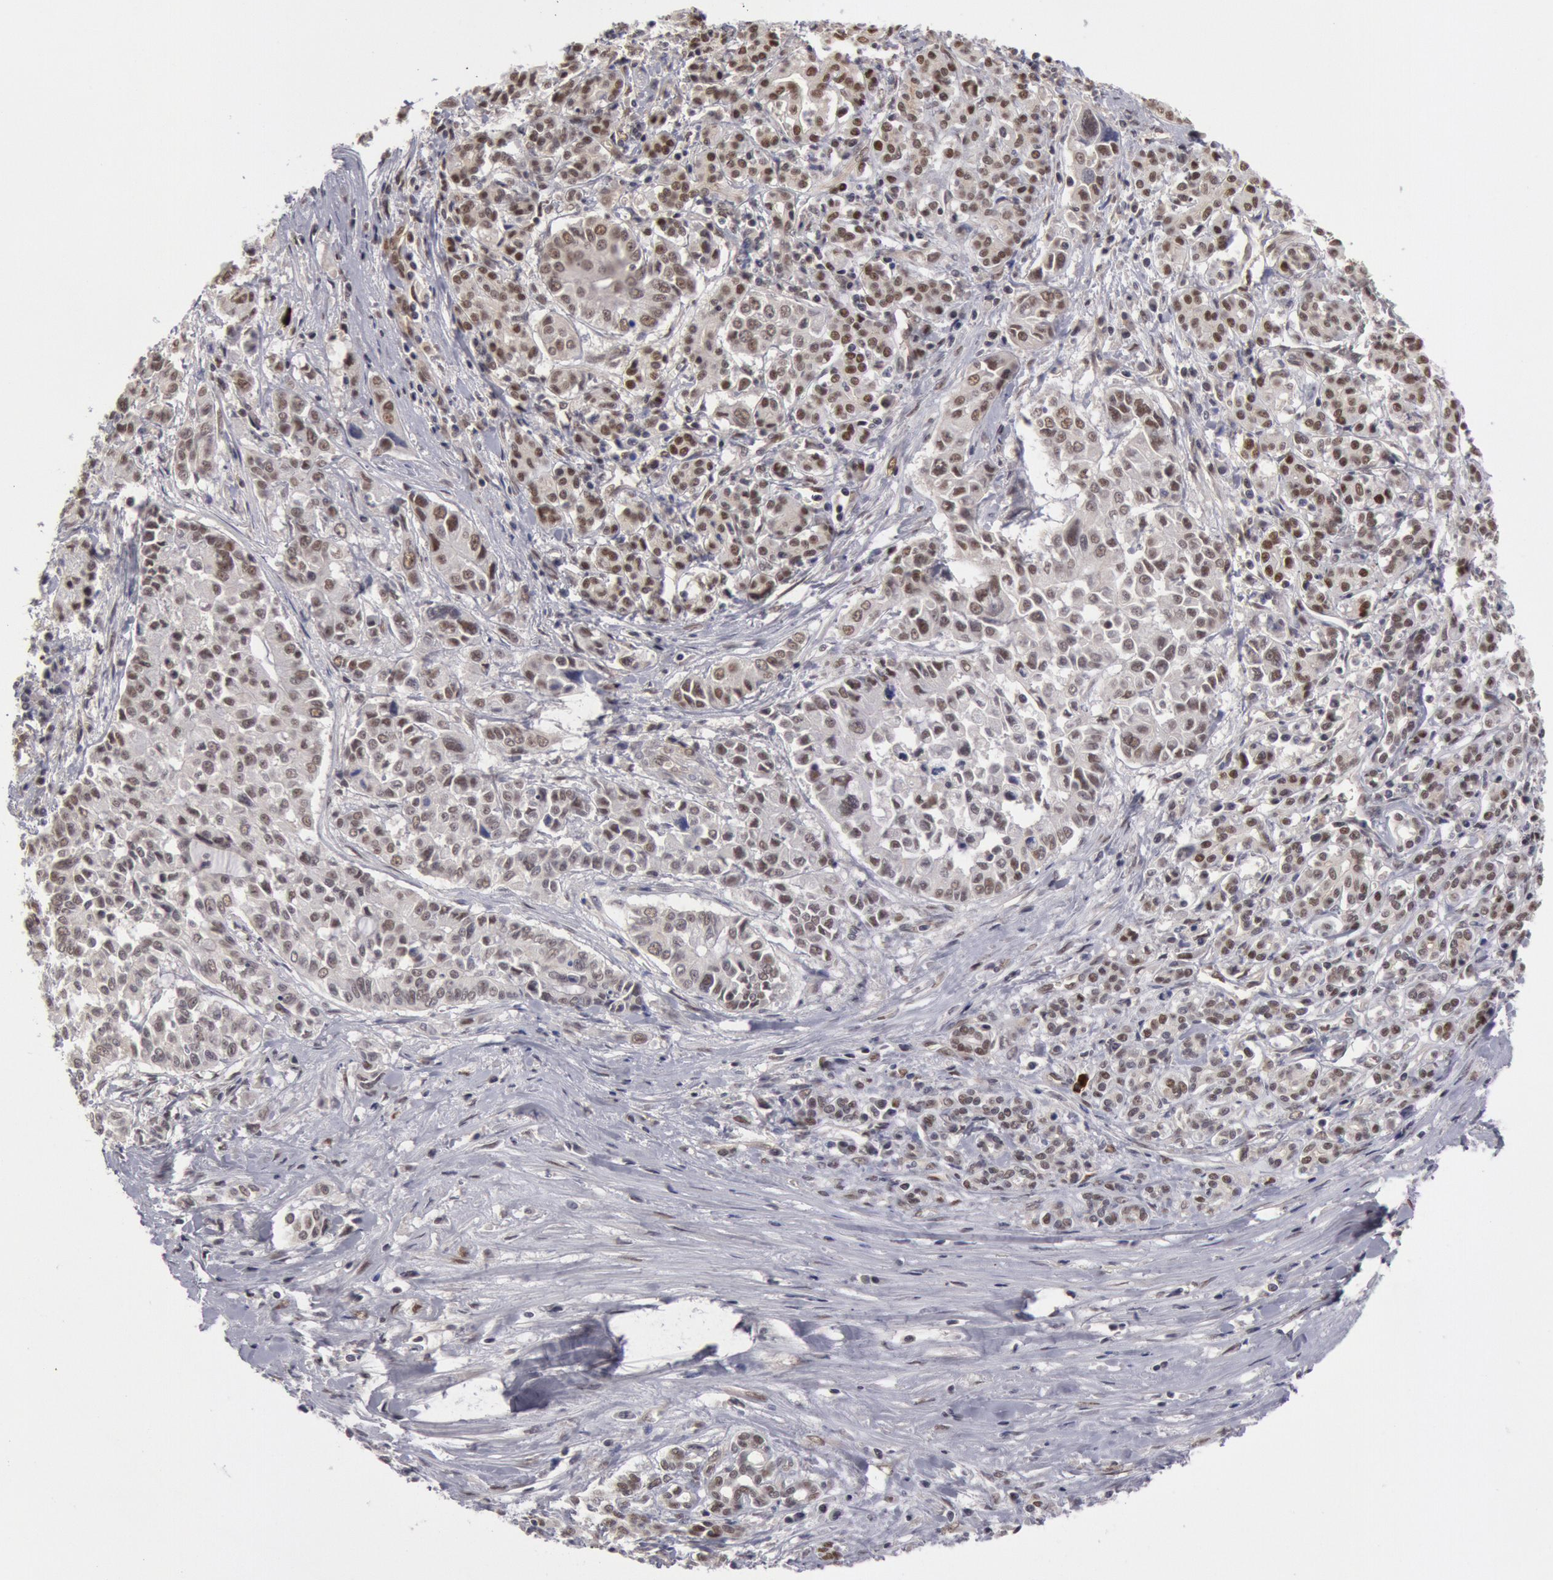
{"staining": {"intensity": "moderate", "quantity": "<25%", "location": "nuclear"}, "tissue": "pancreatic cancer", "cell_type": "Tumor cells", "image_type": "cancer", "snomed": [{"axis": "morphology", "description": "Adenocarcinoma, NOS"}, {"axis": "topography", "description": "Pancreas"}], "caption": "IHC (DAB) staining of human pancreatic cancer reveals moderate nuclear protein expression in approximately <25% of tumor cells.", "gene": "PPP4R3B", "patient": {"sex": "female", "age": 52}}